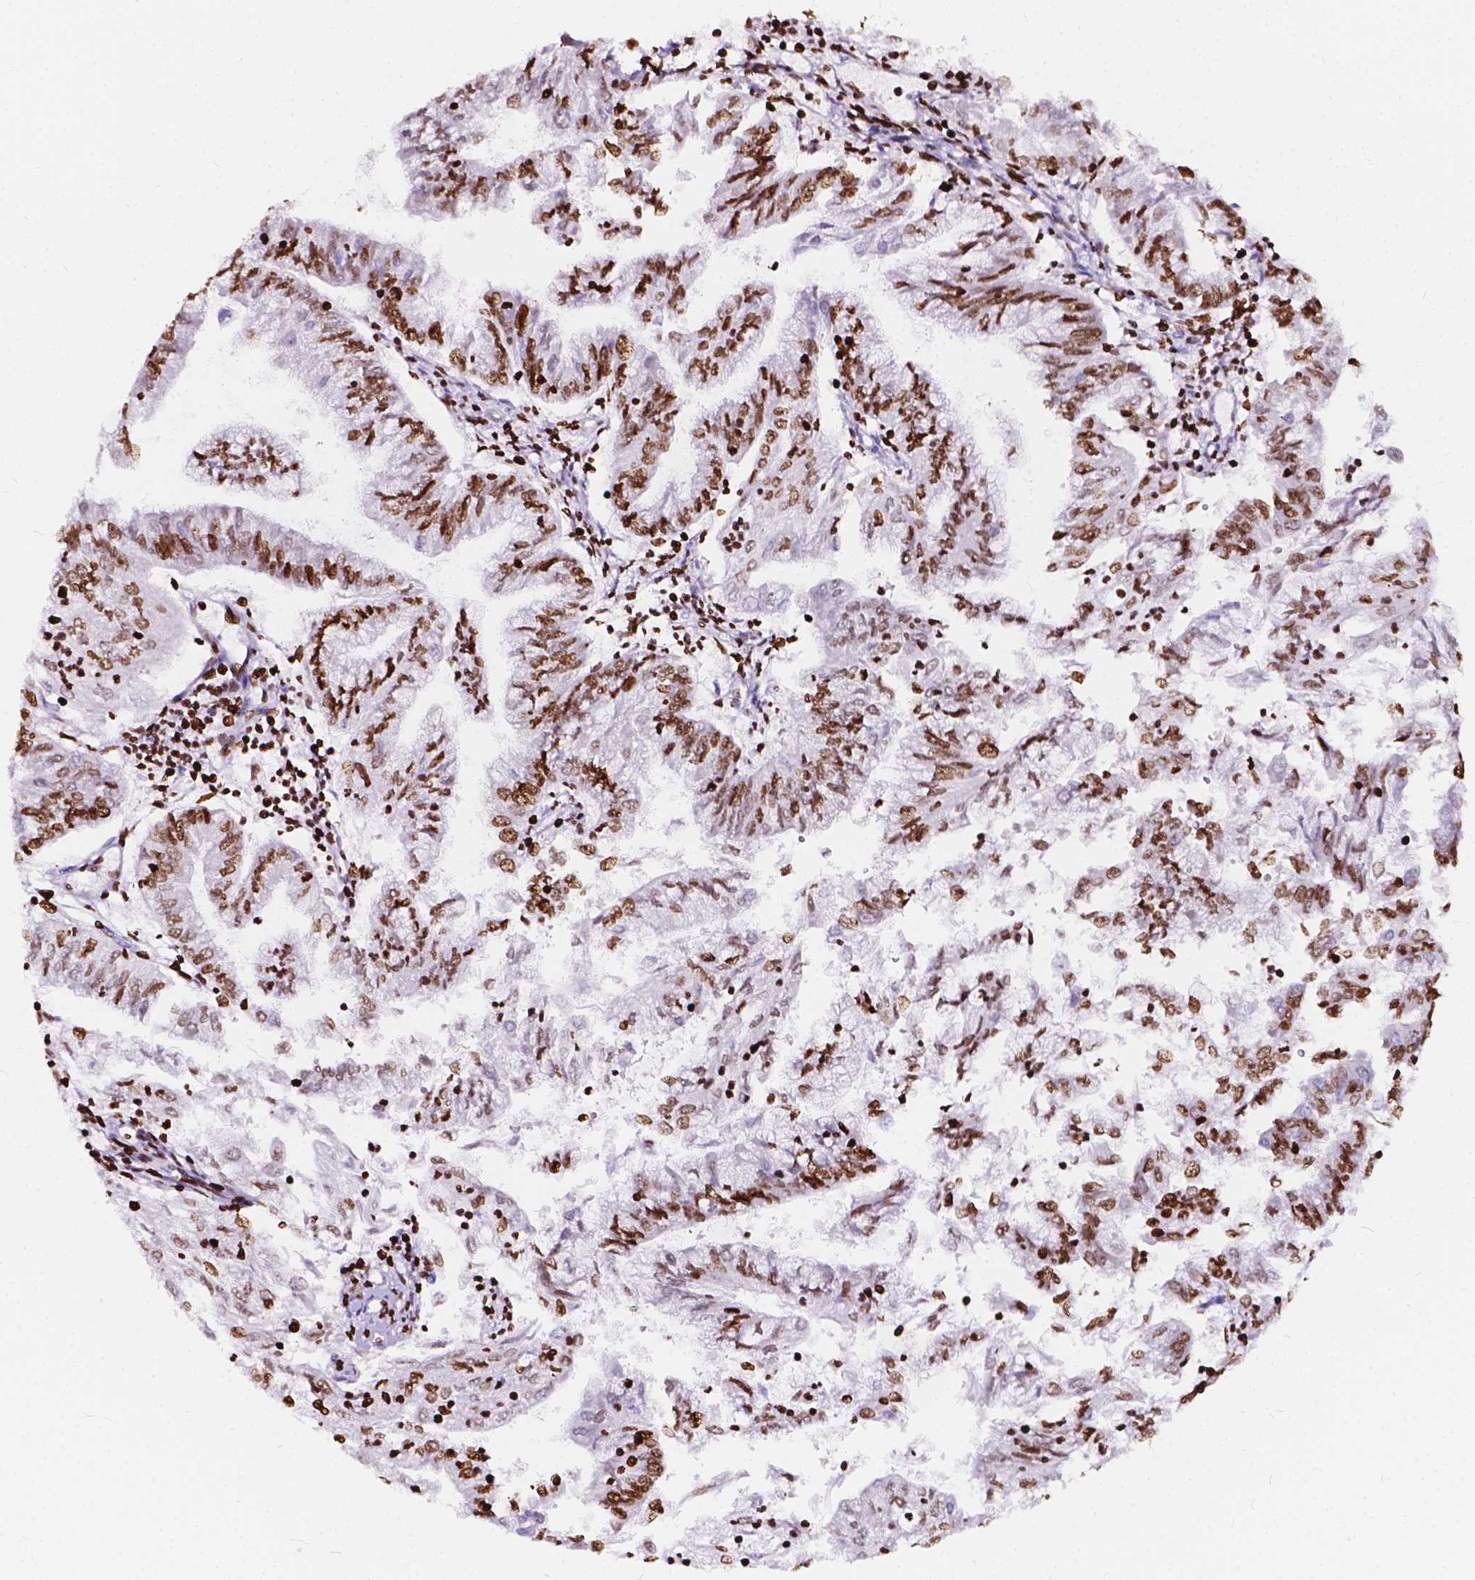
{"staining": {"intensity": "moderate", "quantity": ">75%", "location": "nuclear"}, "tissue": "endometrial cancer", "cell_type": "Tumor cells", "image_type": "cancer", "snomed": [{"axis": "morphology", "description": "Adenocarcinoma, NOS"}, {"axis": "topography", "description": "Endometrium"}], "caption": "Endometrial cancer was stained to show a protein in brown. There is medium levels of moderate nuclear expression in about >75% of tumor cells. The protein is shown in brown color, while the nuclei are stained blue.", "gene": "CBY3", "patient": {"sex": "female", "age": 55}}